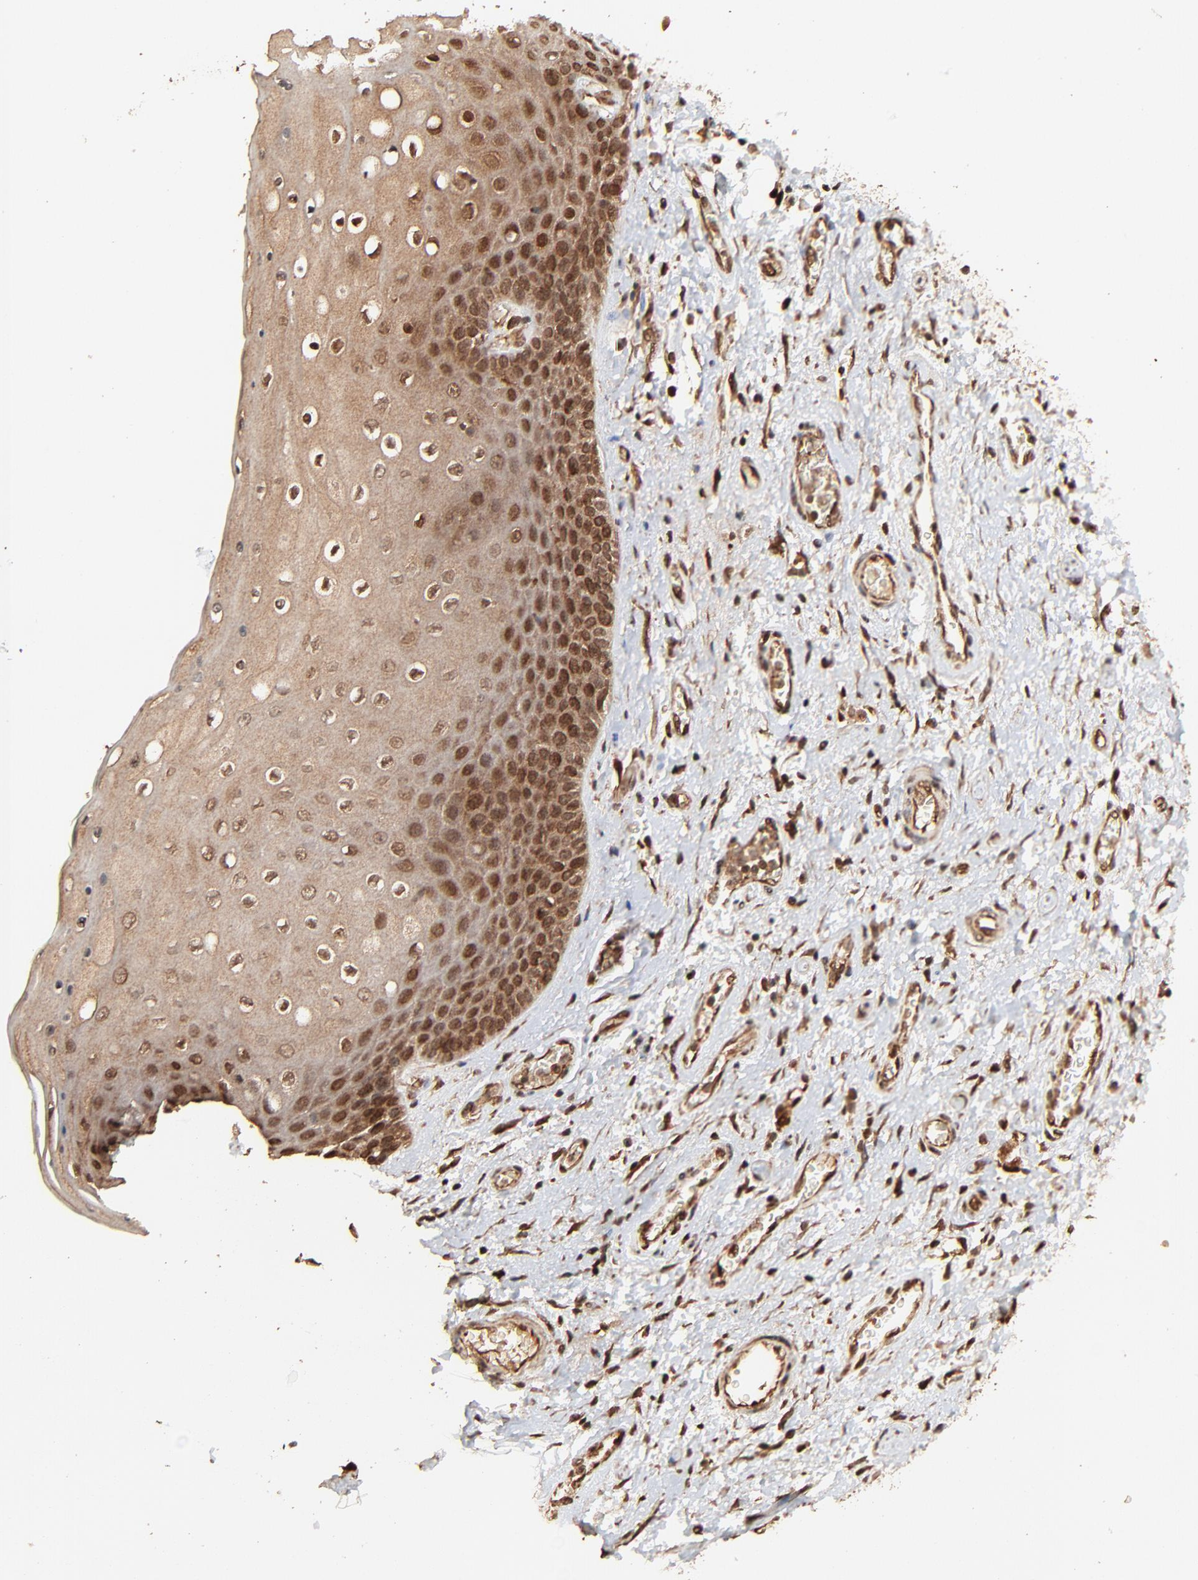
{"staining": {"intensity": "strong", "quantity": ">75%", "location": "cytoplasmic/membranous,nuclear"}, "tissue": "skin", "cell_type": "Epidermal cells", "image_type": "normal", "snomed": [{"axis": "morphology", "description": "Normal tissue, NOS"}, {"axis": "topography", "description": "Anal"}], "caption": "Protein expression by immunohistochemistry (IHC) shows strong cytoplasmic/membranous,nuclear expression in about >75% of epidermal cells in normal skin. Using DAB (3,3'-diaminobenzidine) (brown) and hematoxylin (blue) stains, captured at high magnification using brightfield microscopy.", "gene": "FAM227A", "patient": {"sex": "female", "age": 46}}